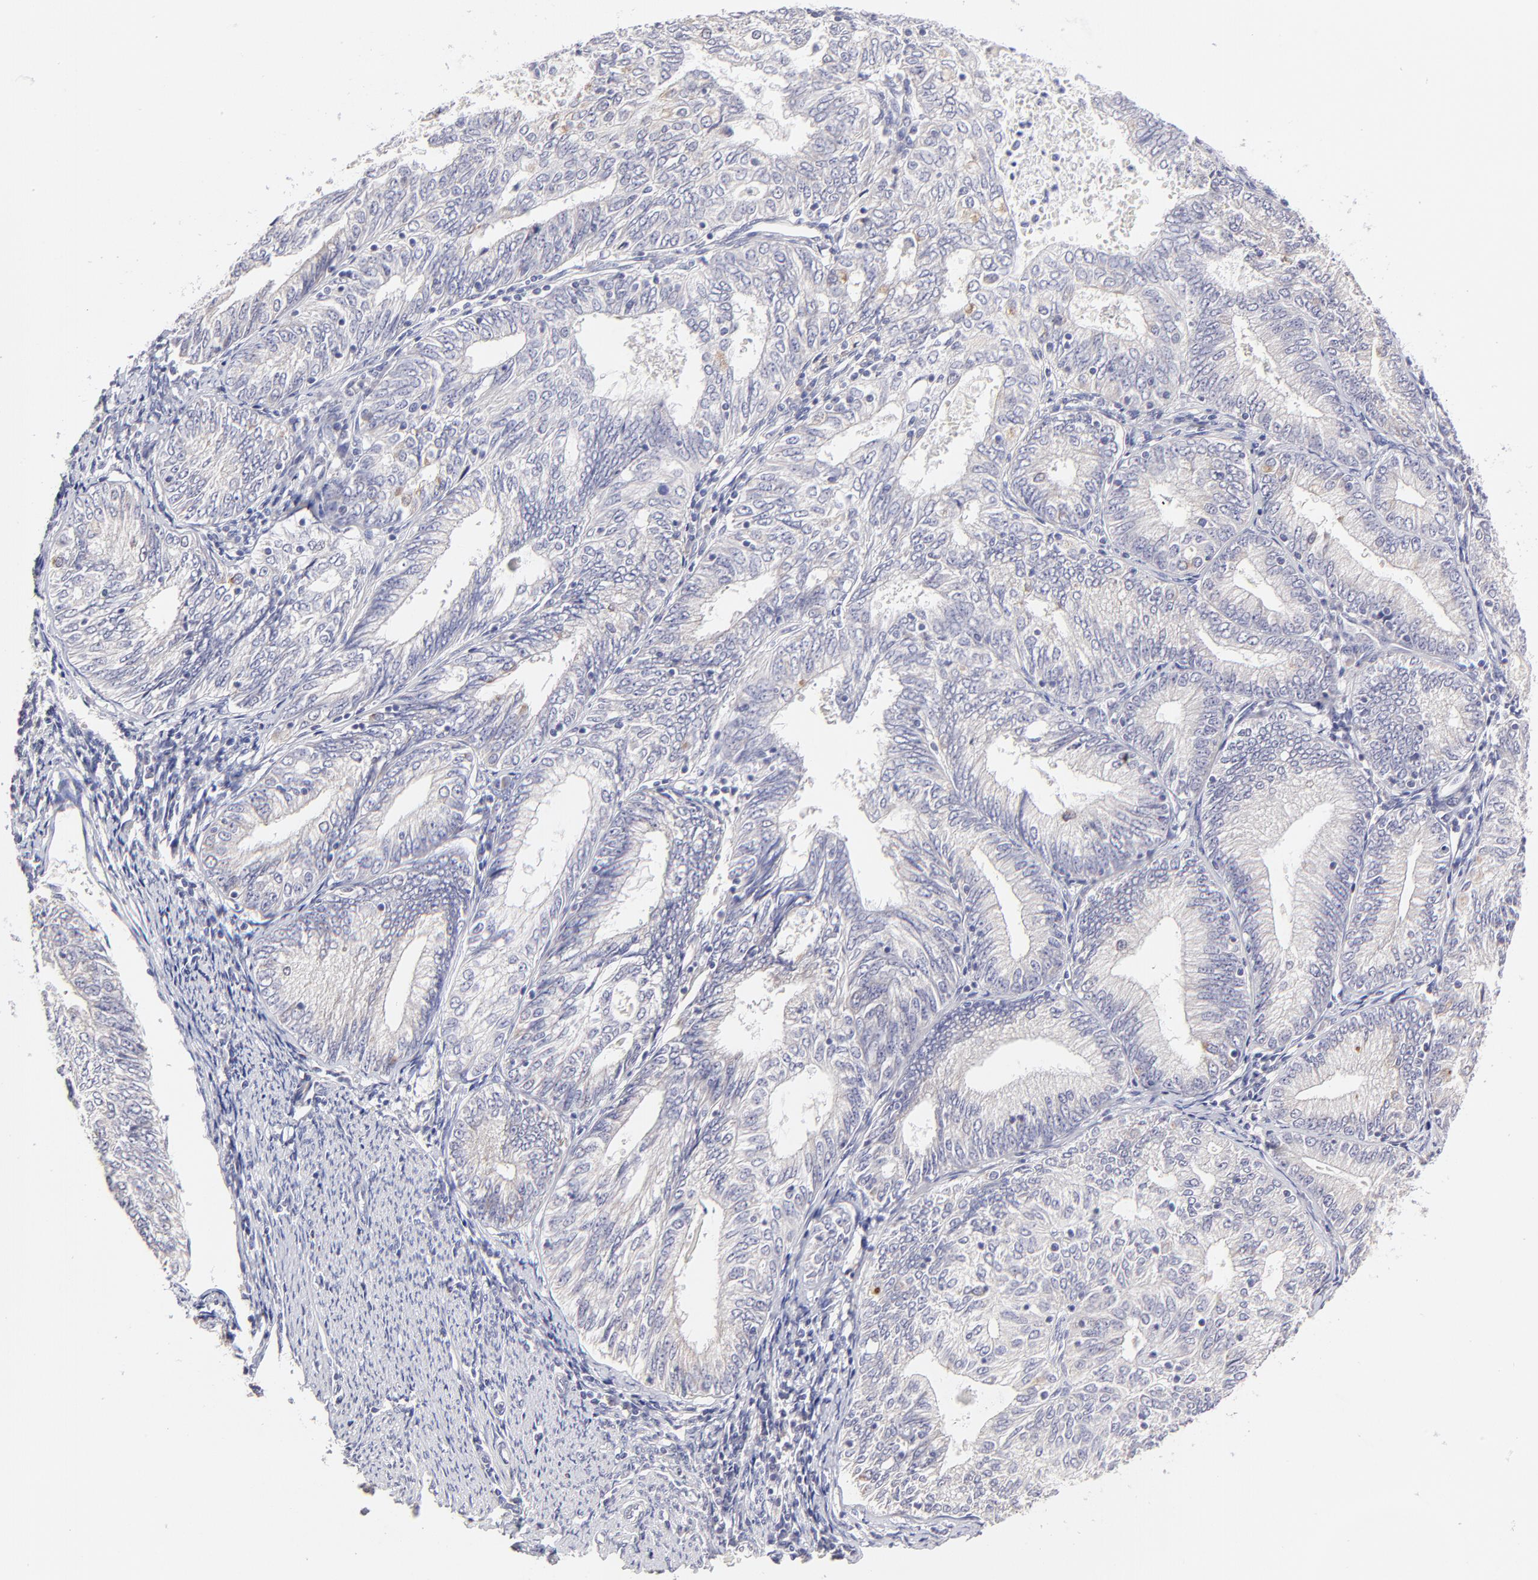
{"staining": {"intensity": "negative", "quantity": "none", "location": "none"}, "tissue": "endometrial cancer", "cell_type": "Tumor cells", "image_type": "cancer", "snomed": [{"axis": "morphology", "description": "Adenocarcinoma, NOS"}, {"axis": "topography", "description": "Endometrium"}], "caption": "The IHC image has no significant staining in tumor cells of endometrial cancer (adenocarcinoma) tissue.", "gene": "BTG2", "patient": {"sex": "female", "age": 69}}